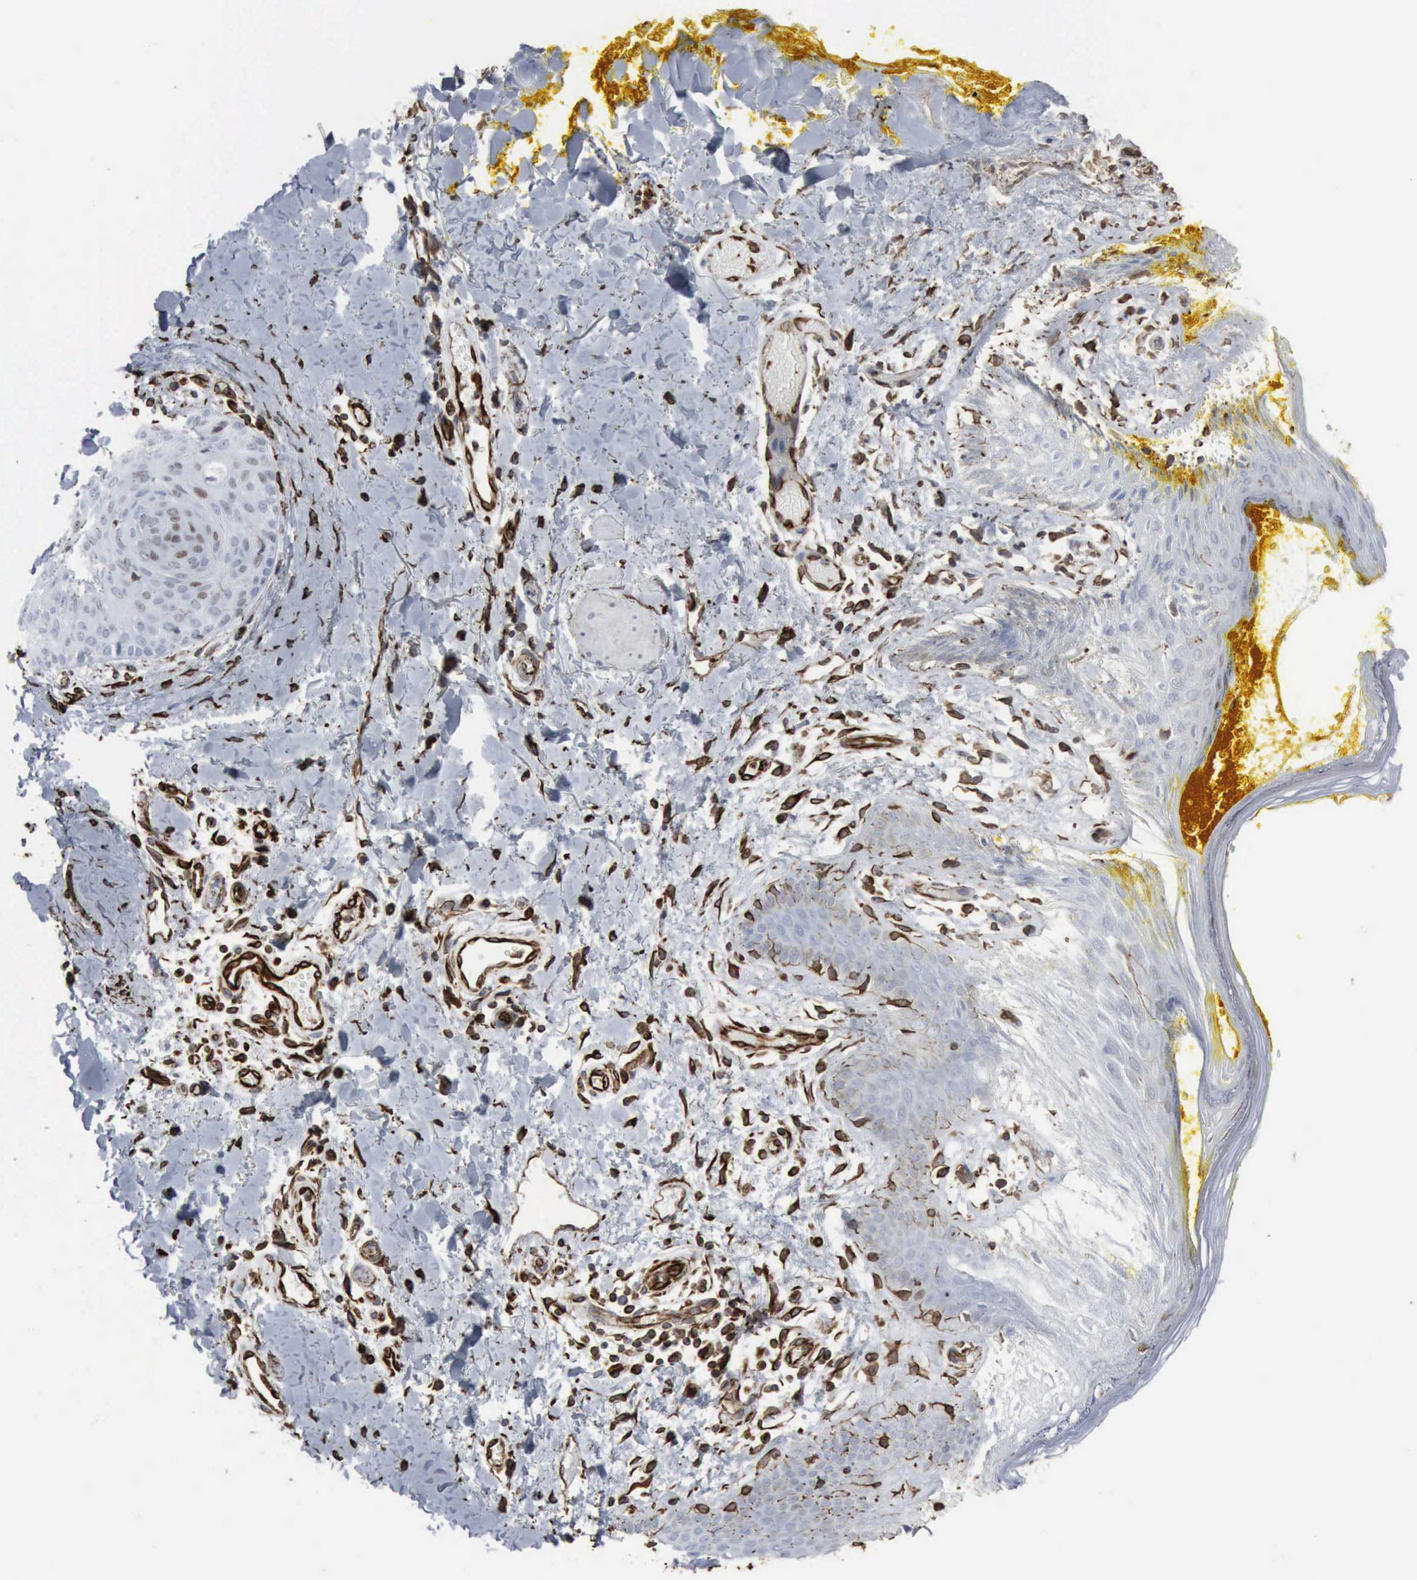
{"staining": {"intensity": "moderate", "quantity": "<25%", "location": "nuclear"}, "tissue": "skin", "cell_type": "Epidermal cells", "image_type": "normal", "snomed": [{"axis": "morphology", "description": "Normal tissue, NOS"}, {"axis": "topography", "description": "Skin"}, {"axis": "topography", "description": "Anal"}], "caption": "The immunohistochemical stain labels moderate nuclear expression in epidermal cells of normal skin.", "gene": "CCNE1", "patient": {"sex": "male", "age": 61}}